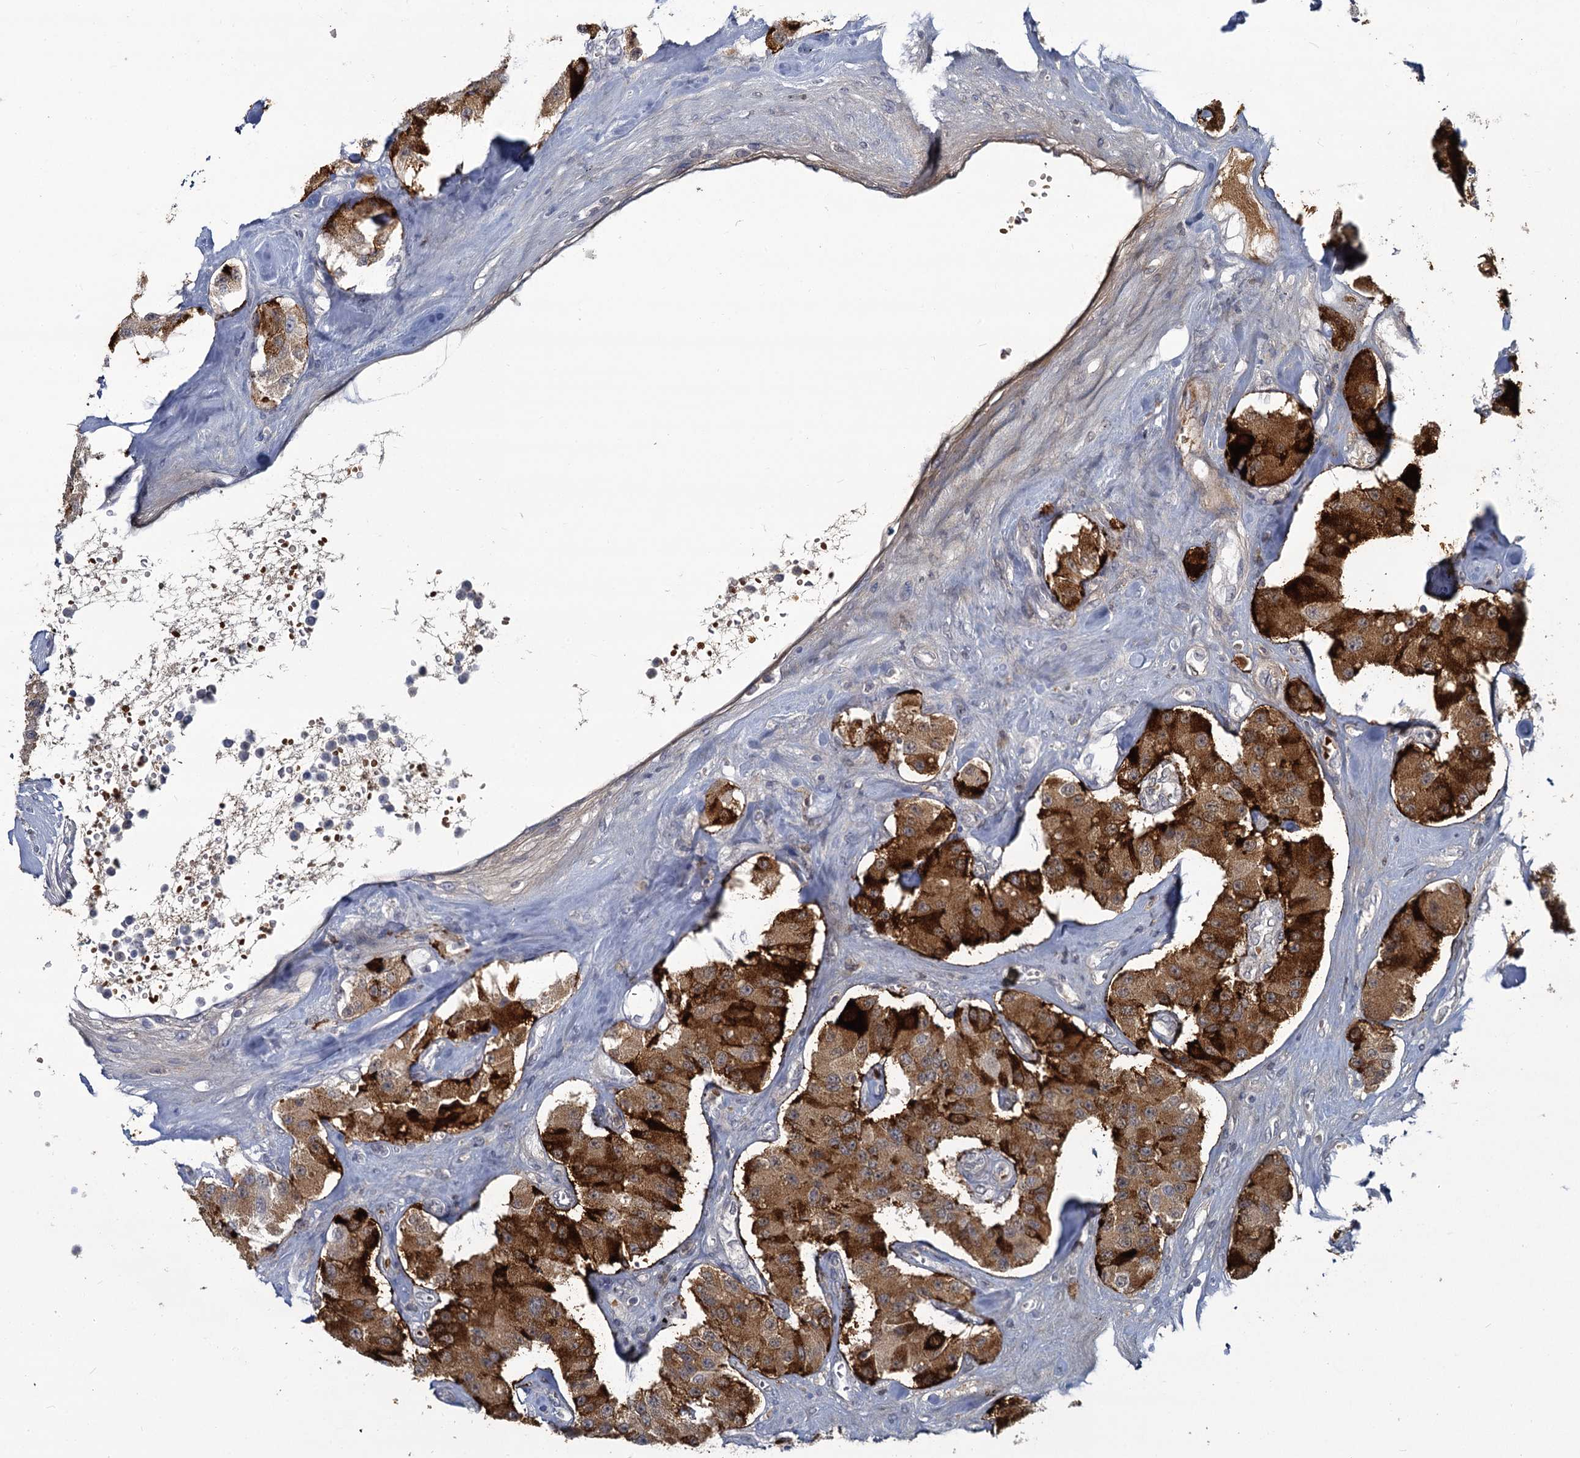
{"staining": {"intensity": "strong", "quantity": ">75%", "location": "cytoplasmic/membranous"}, "tissue": "carcinoid", "cell_type": "Tumor cells", "image_type": "cancer", "snomed": [{"axis": "morphology", "description": "Carcinoid, malignant, NOS"}, {"axis": "topography", "description": "Pancreas"}], "caption": "A high amount of strong cytoplasmic/membranous expression is present in about >75% of tumor cells in malignant carcinoid tissue.", "gene": "CHGA", "patient": {"sex": "male", "age": 41}}